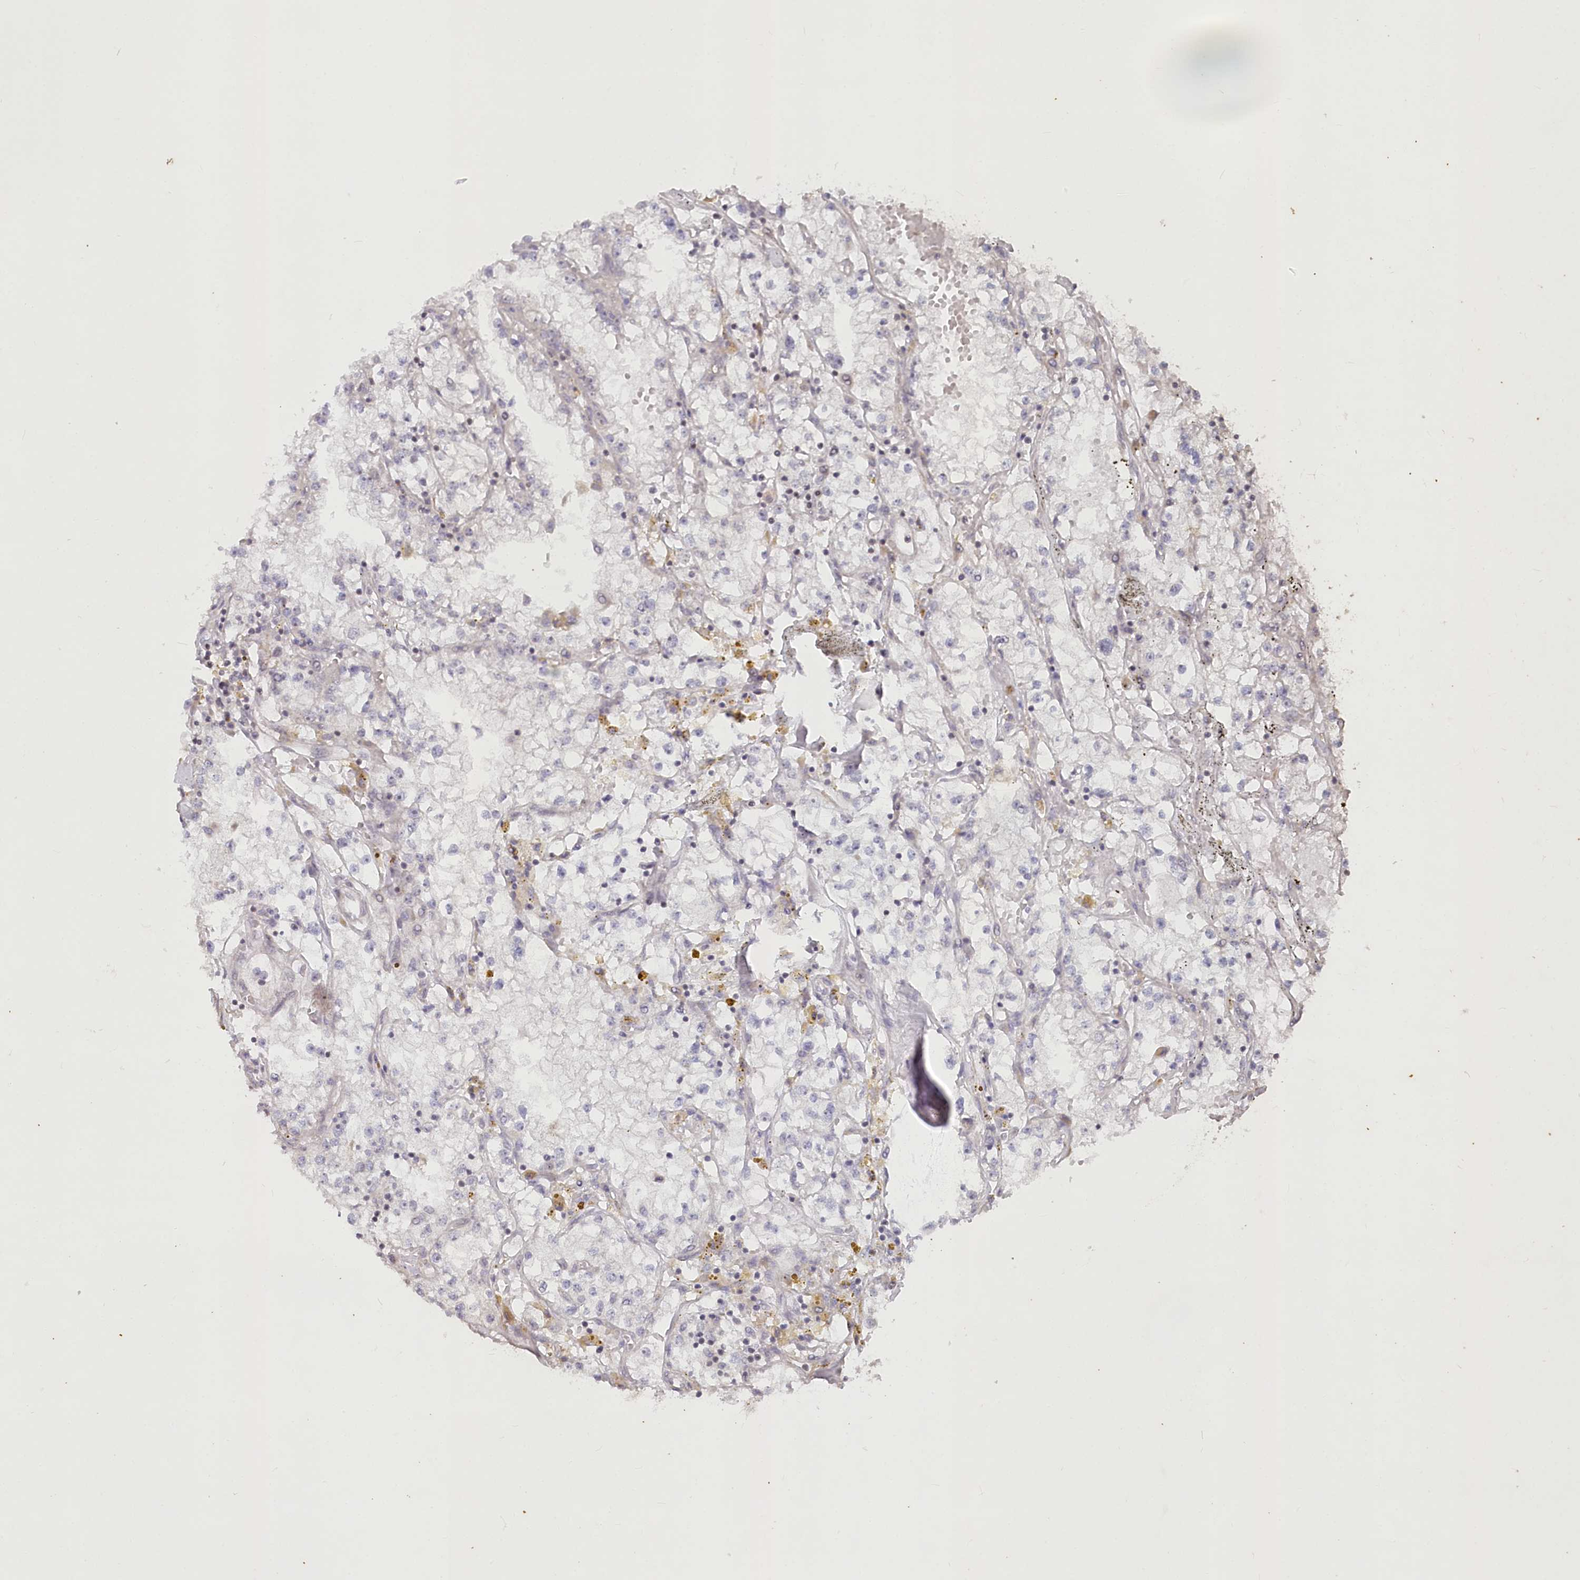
{"staining": {"intensity": "negative", "quantity": "none", "location": "none"}, "tissue": "renal cancer", "cell_type": "Tumor cells", "image_type": "cancer", "snomed": [{"axis": "morphology", "description": "Adenocarcinoma, NOS"}, {"axis": "topography", "description": "Kidney"}], "caption": "The micrograph displays no significant positivity in tumor cells of adenocarcinoma (renal).", "gene": "CGGBP1", "patient": {"sex": "male", "age": 56}}